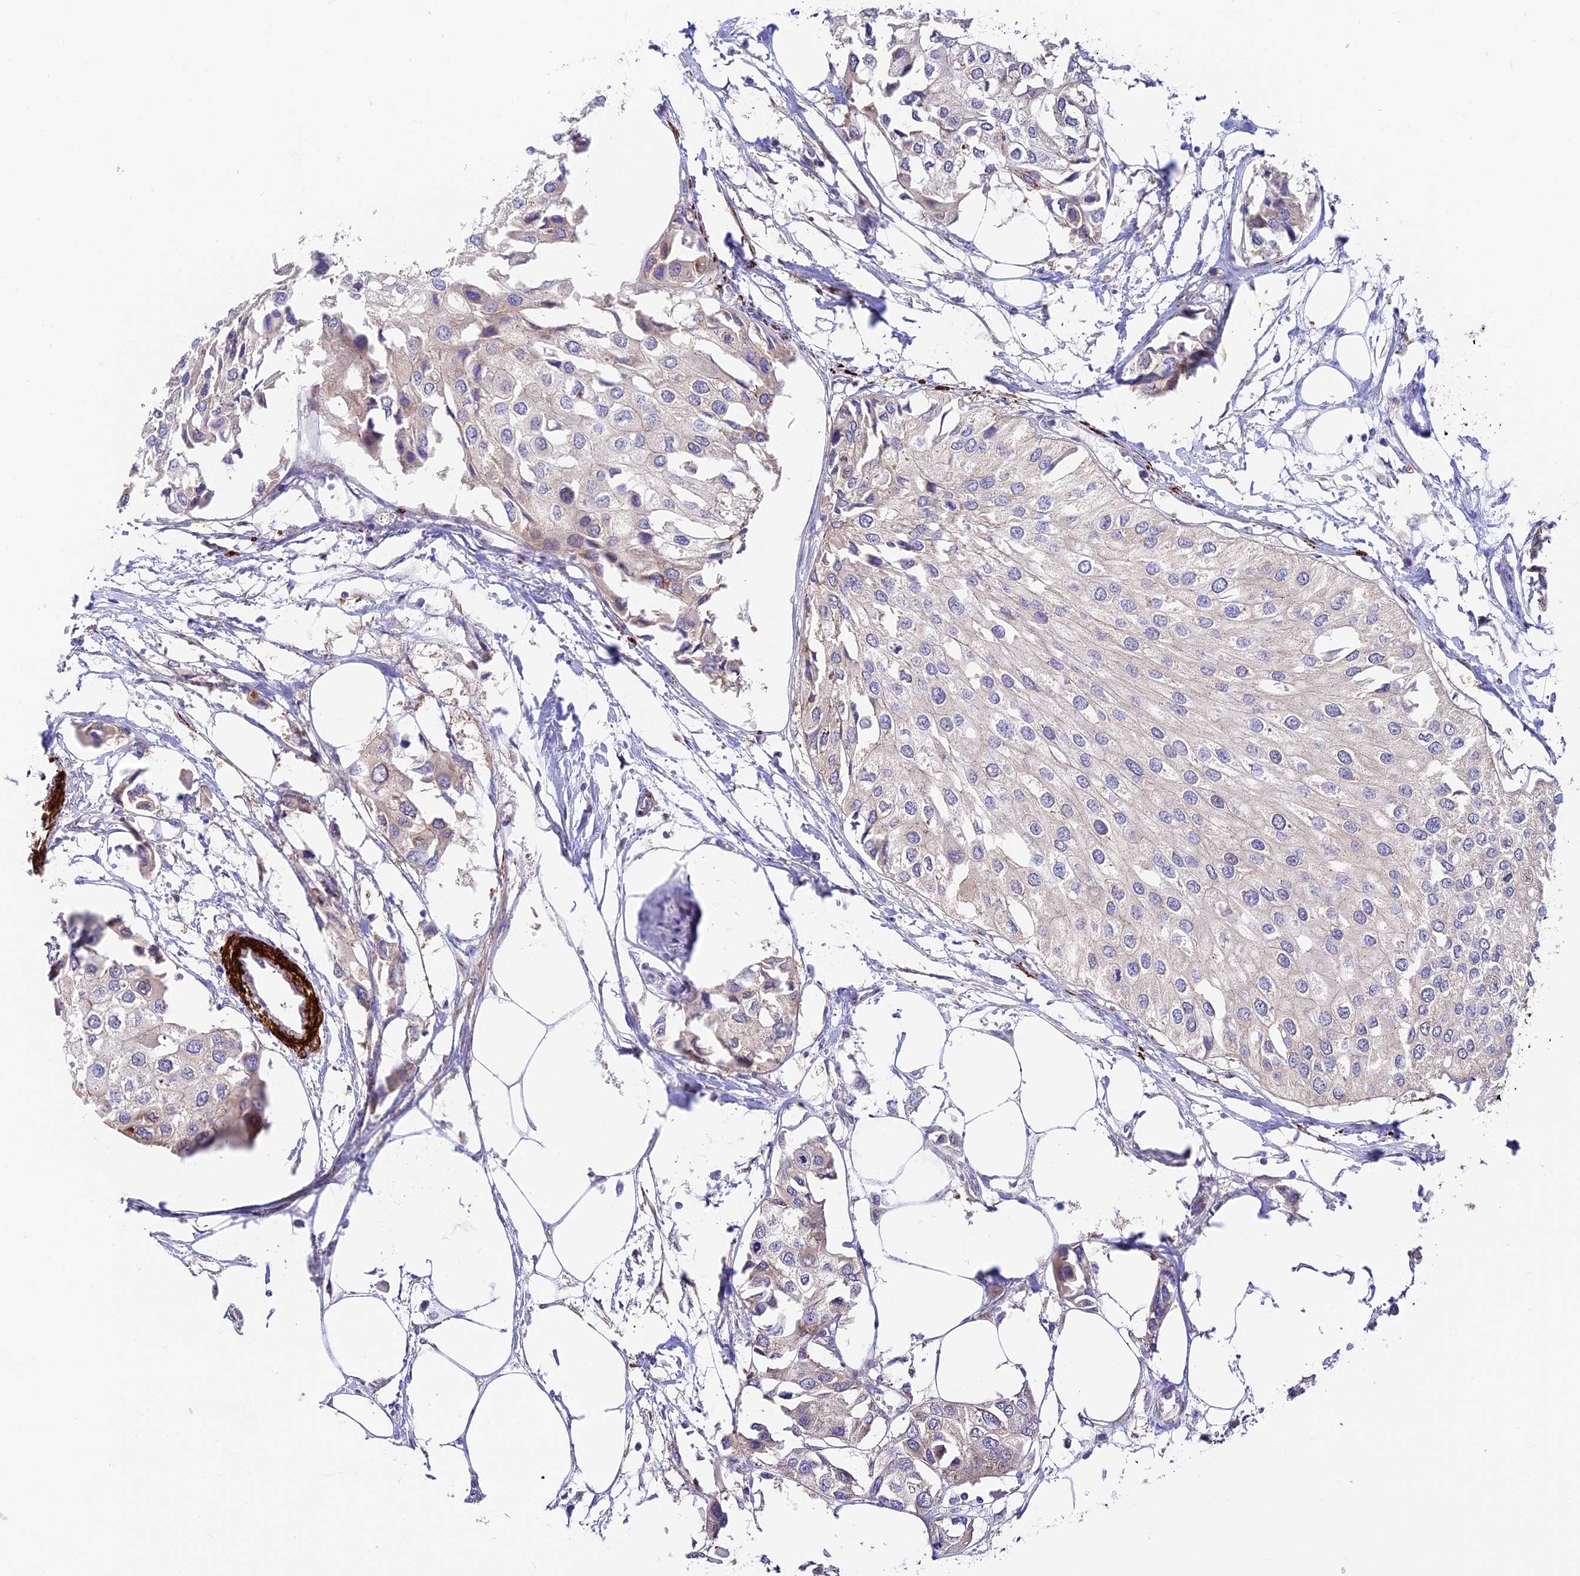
{"staining": {"intensity": "negative", "quantity": "none", "location": "none"}, "tissue": "urothelial cancer", "cell_type": "Tumor cells", "image_type": "cancer", "snomed": [{"axis": "morphology", "description": "Urothelial carcinoma, High grade"}, {"axis": "topography", "description": "Urinary bladder"}], "caption": "High power microscopy photomicrograph of an immunohistochemistry micrograph of urothelial cancer, revealing no significant positivity in tumor cells.", "gene": "ANKRD50", "patient": {"sex": "male", "age": 64}}